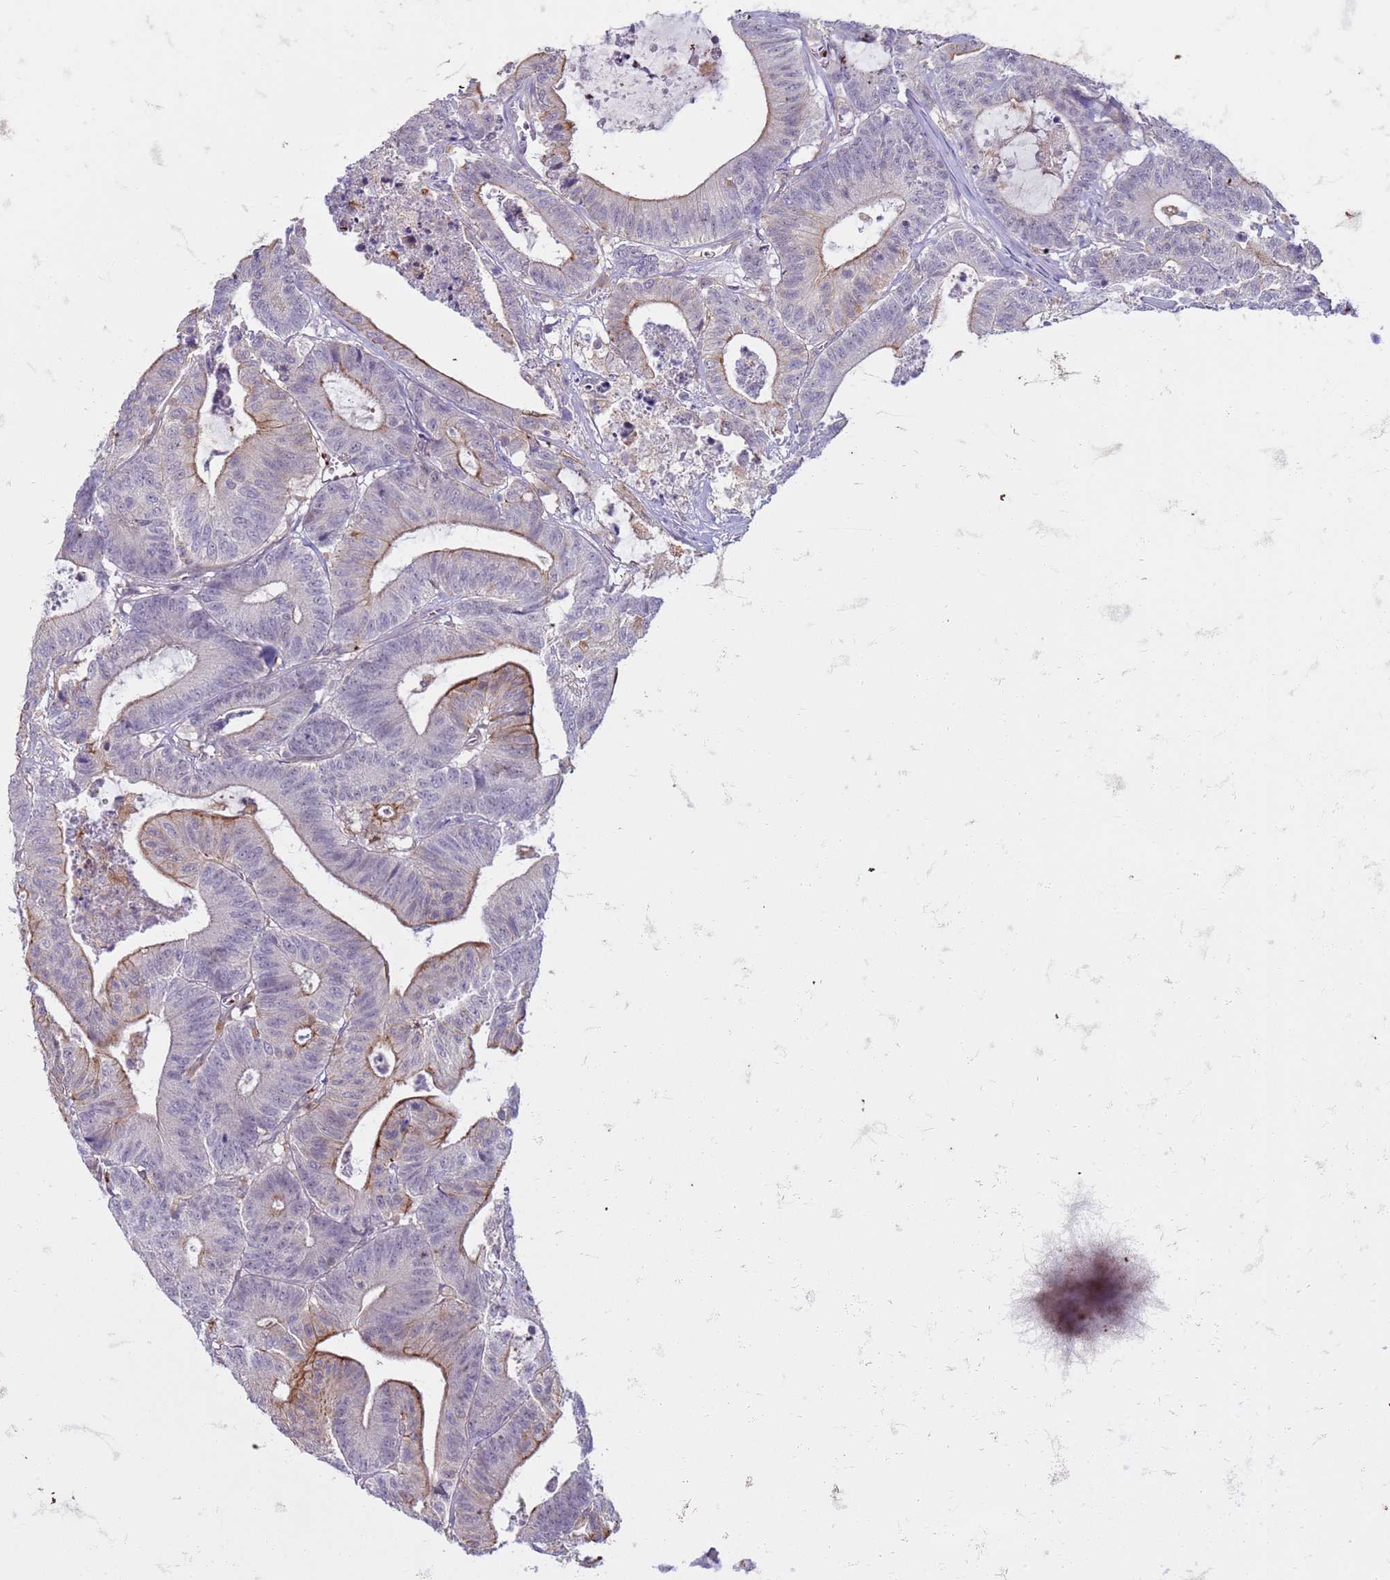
{"staining": {"intensity": "moderate", "quantity": "25%-75%", "location": "cytoplasmic/membranous"}, "tissue": "colorectal cancer", "cell_type": "Tumor cells", "image_type": "cancer", "snomed": [{"axis": "morphology", "description": "Adenocarcinoma, NOS"}, {"axis": "topography", "description": "Colon"}], "caption": "Immunohistochemical staining of colorectal cancer (adenocarcinoma) shows moderate cytoplasmic/membranous protein expression in approximately 25%-75% of tumor cells.", "gene": "SLC15A3", "patient": {"sex": "female", "age": 84}}